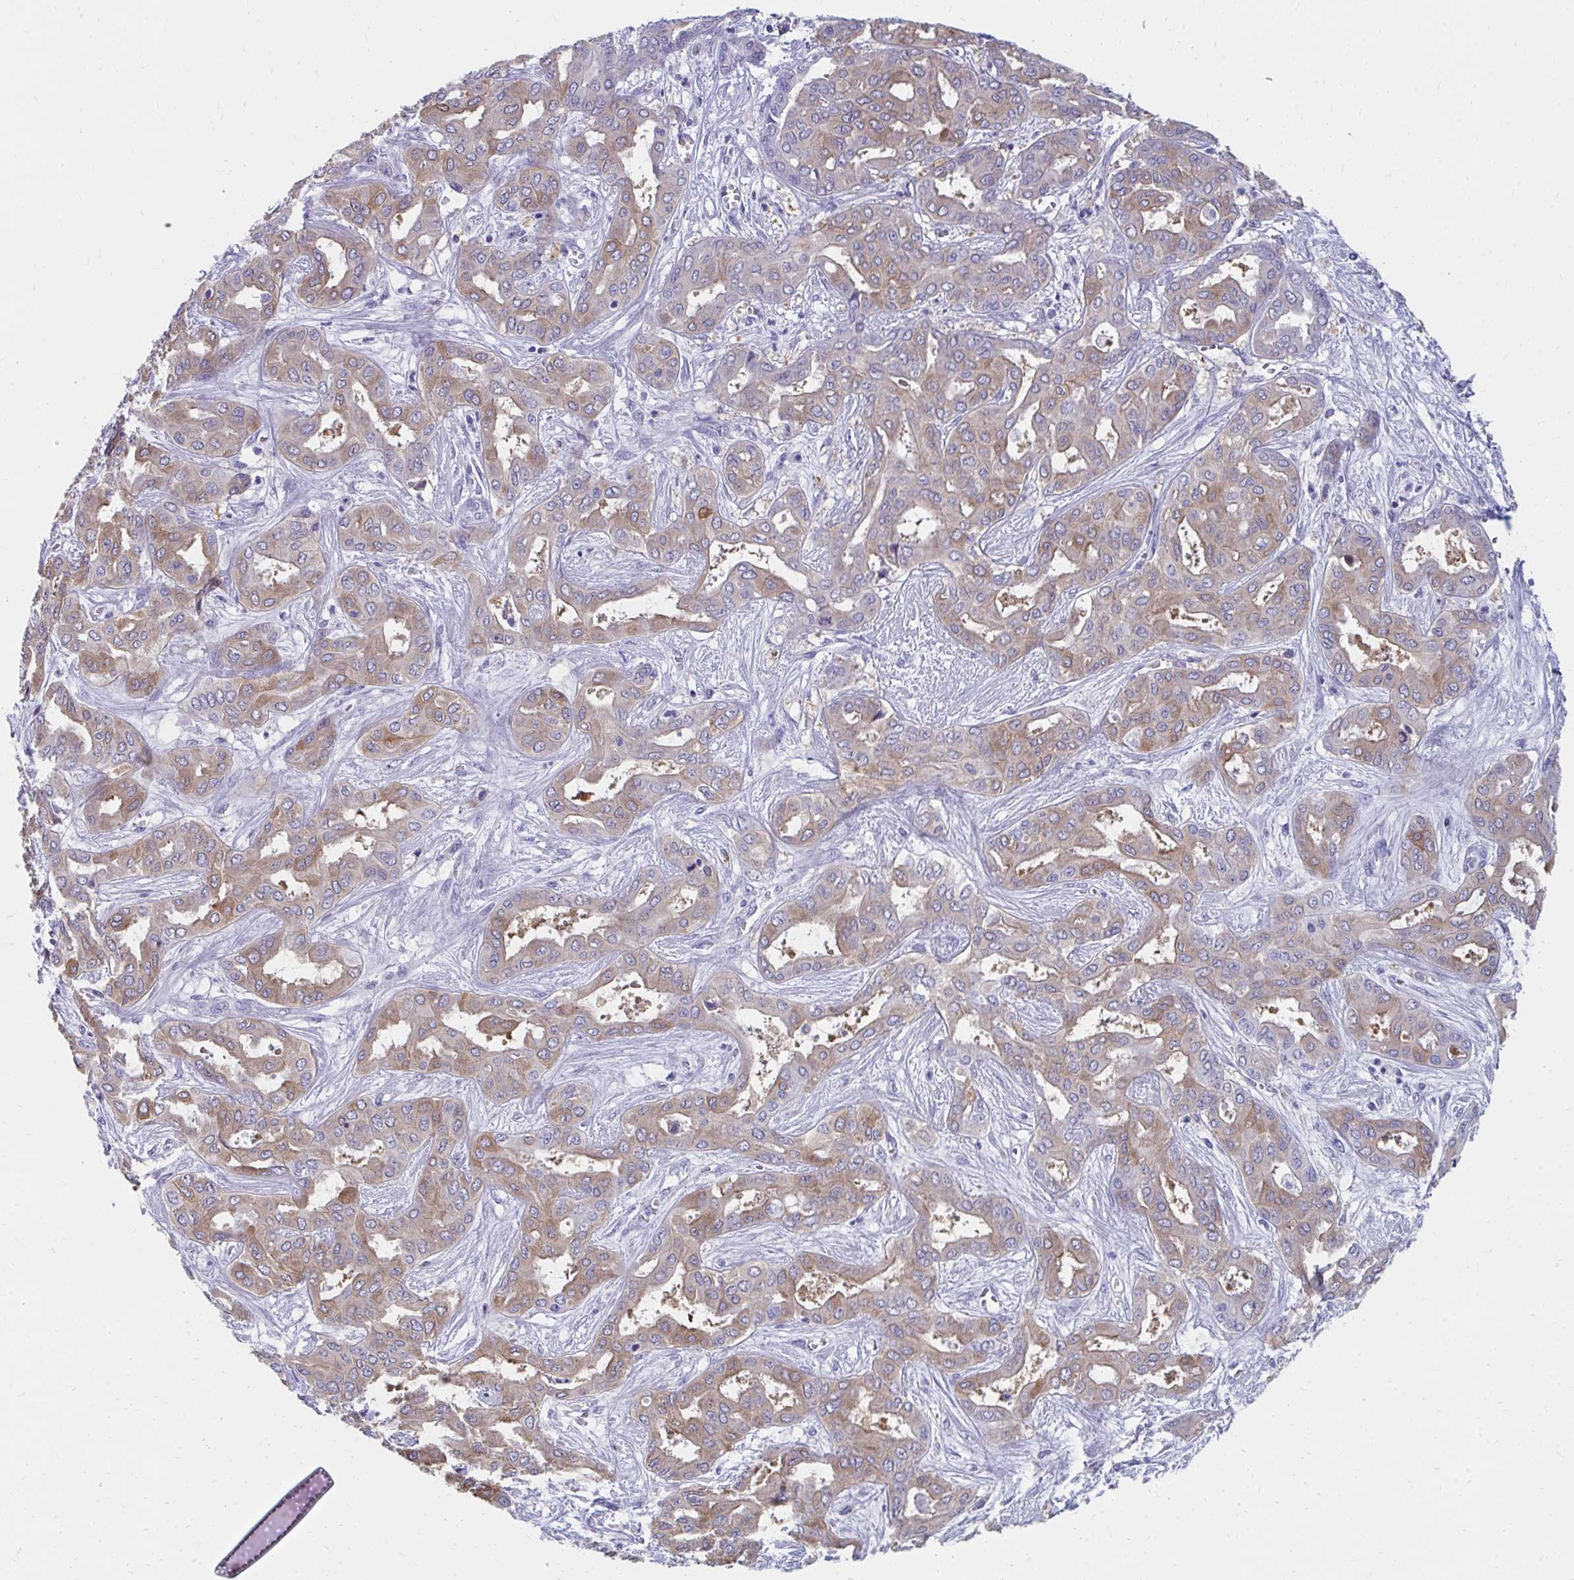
{"staining": {"intensity": "weak", "quantity": ">75%", "location": "cytoplasmic/membranous"}, "tissue": "liver cancer", "cell_type": "Tumor cells", "image_type": "cancer", "snomed": [{"axis": "morphology", "description": "Cholangiocarcinoma"}, {"axis": "topography", "description": "Liver"}], "caption": "An image of human liver cancer stained for a protein displays weak cytoplasmic/membranous brown staining in tumor cells. The staining was performed using DAB, with brown indicating positive protein expression. Nuclei are stained blue with hematoxylin.", "gene": "HGD", "patient": {"sex": "female", "age": 64}}